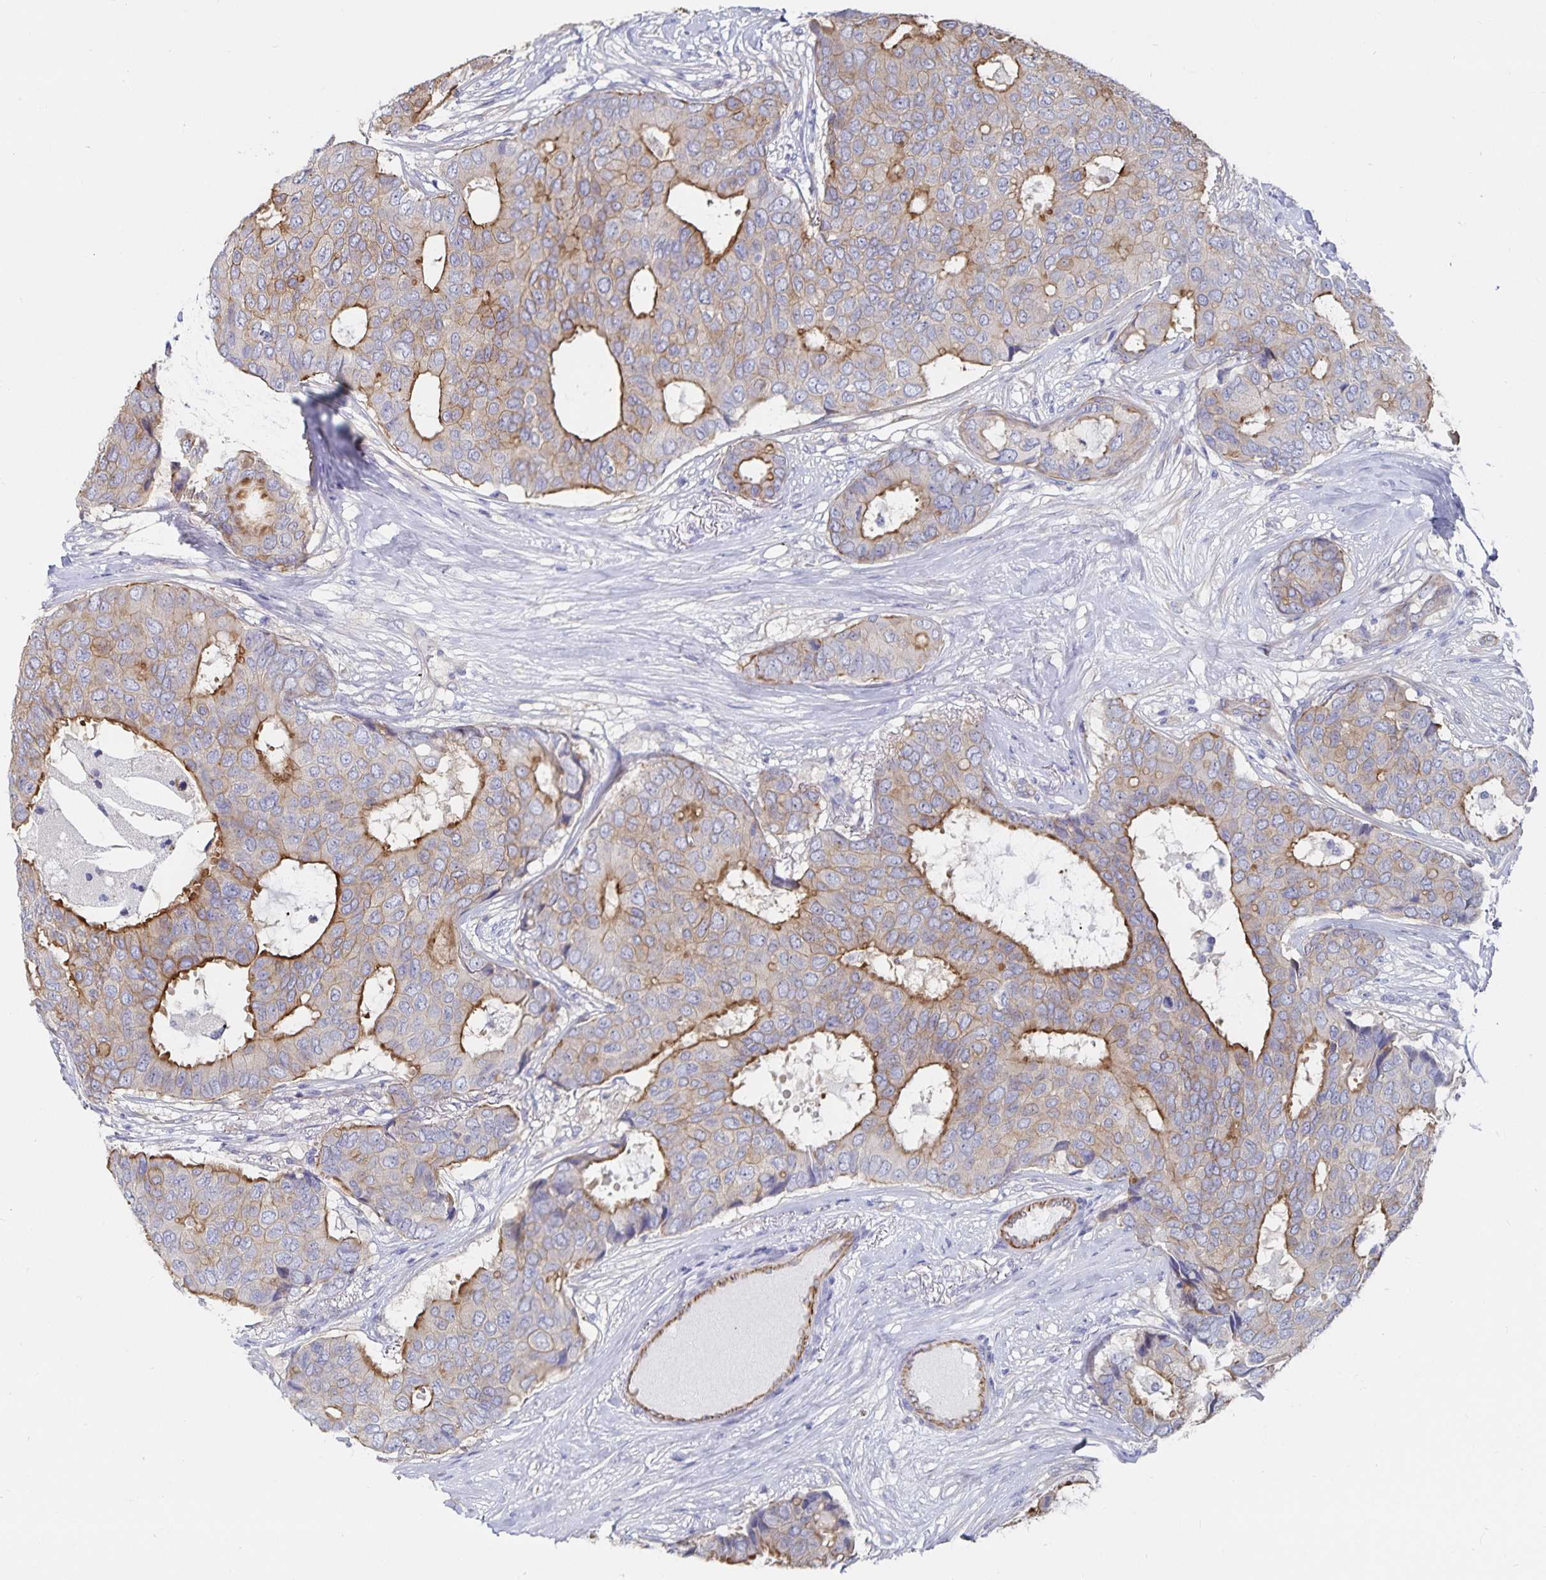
{"staining": {"intensity": "moderate", "quantity": "25%-75%", "location": "cytoplasmic/membranous"}, "tissue": "breast cancer", "cell_type": "Tumor cells", "image_type": "cancer", "snomed": [{"axis": "morphology", "description": "Duct carcinoma"}, {"axis": "topography", "description": "Breast"}], "caption": "The photomicrograph reveals a brown stain indicating the presence of a protein in the cytoplasmic/membranous of tumor cells in intraductal carcinoma (breast).", "gene": "SSTR1", "patient": {"sex": "female", "age": 75}}